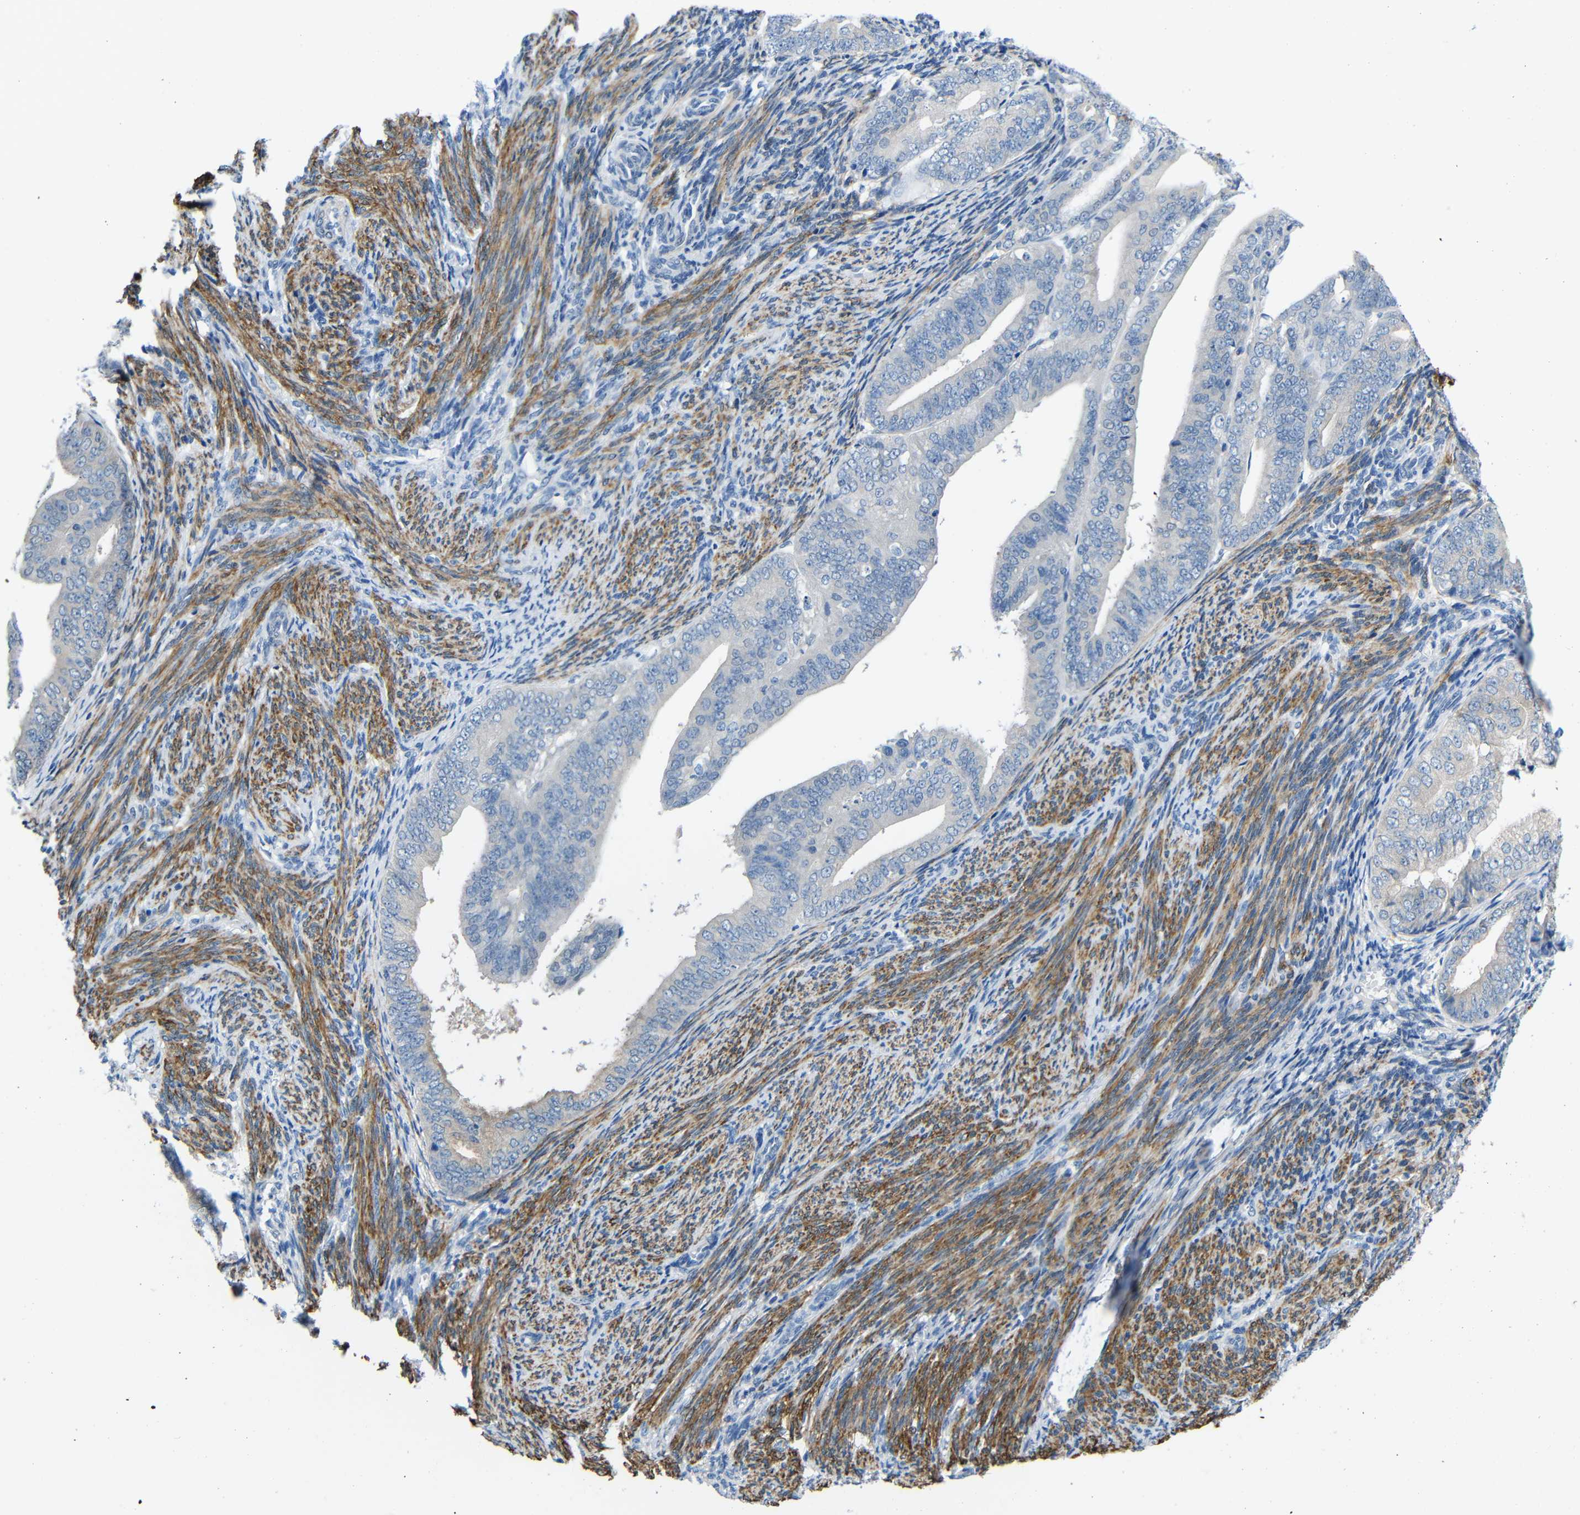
{"staining": {"intensity": "negative", "quantity": "none", "location": "none"}, "tissue": "endometrial cancer", "cell_type": "Tumor cells", "image_type": "cancer", "snomed": [{"axis": "morphology", "description": "Adenocarcinoma, NOS"}, {"axis": "topography", "description": "Endometrium"}], "caption": "Immunohistochemical staining of human adenocarcinoma (endometrial) displays no significant positivity in tumor cells.", "gene": "NEGR1", "patient": {"sex": "female", "age": 63}}